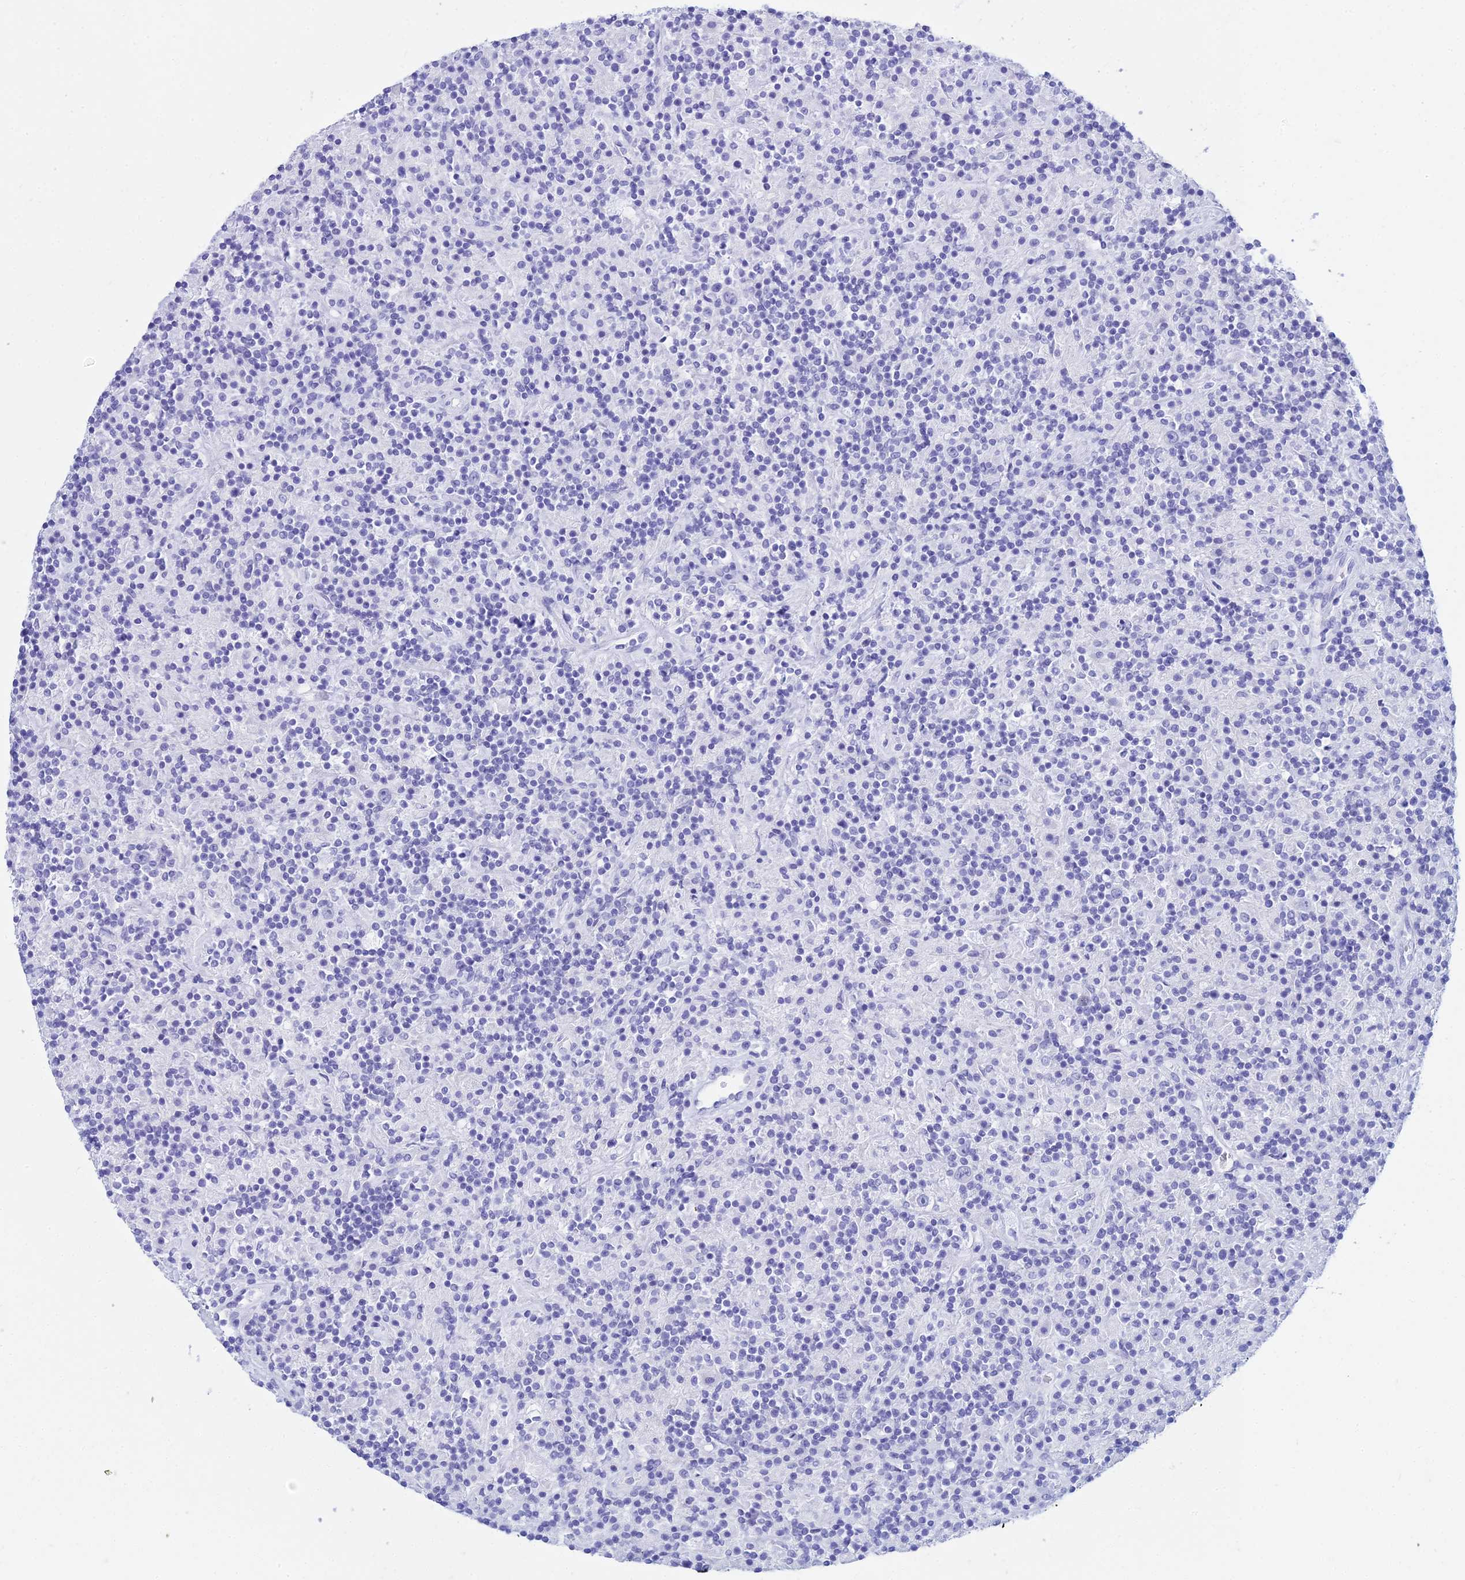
{"staining": {"intensity": "negative", "quantity": "none", "location": "none"}, "tissue": "lymphoma", "cell_type": "Tumor cells", "image_type": "cancer", "snomed": [{"axis": "morphology", "description": "Hodgkin's disease, NOS"}, {"axis": "topography", "description": "Lymph node"}], "caption": "Tumor cells show no significant positivity in lymphoma.", "gene": "ZNF442", "patient": {"sex": "male", "age": 70}}